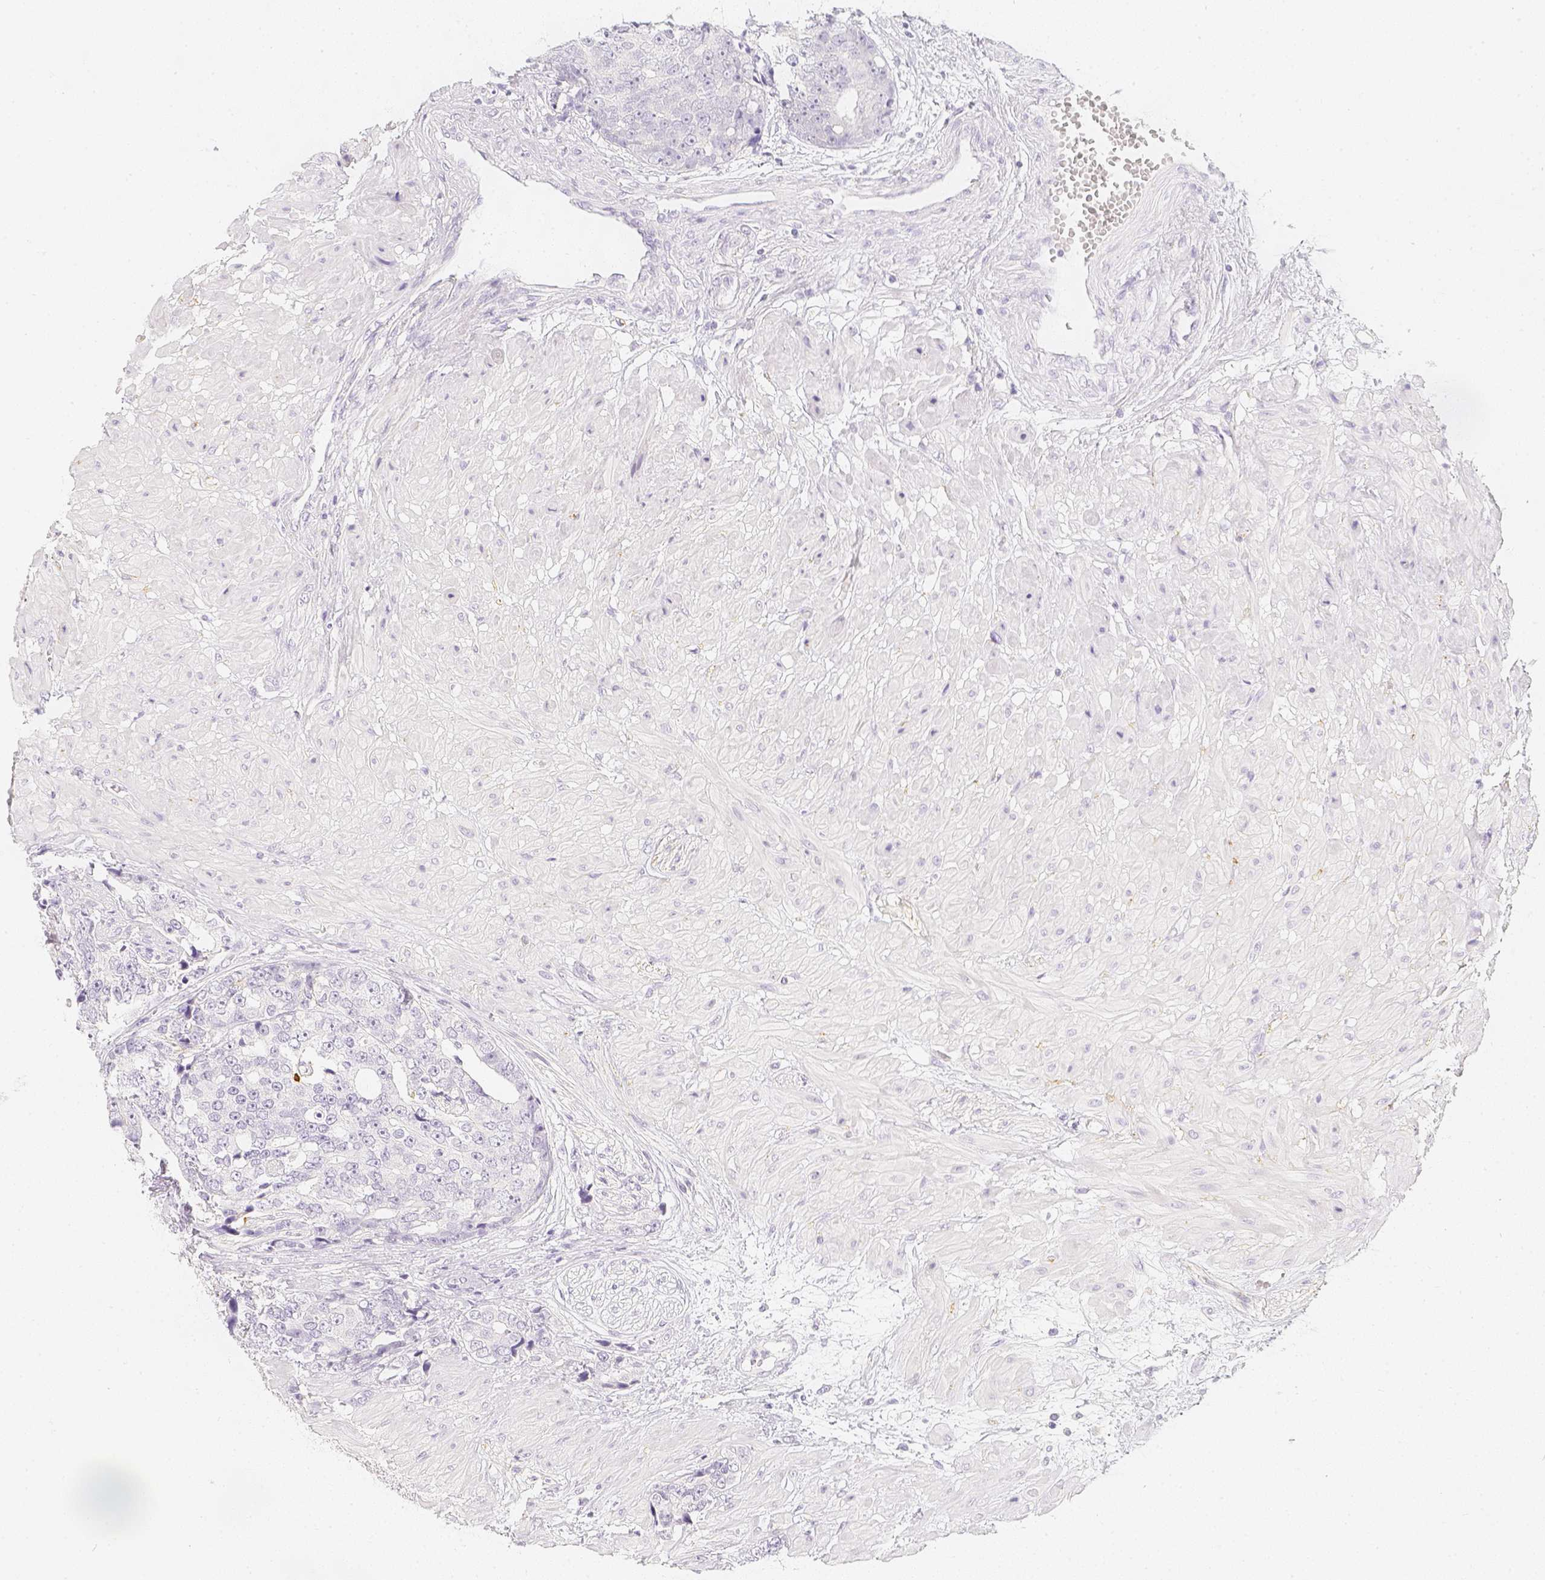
{"staining": {"intensity": "negative", "quantity": "none", "location": "none"}, "tissue": "prostate cancer", "cell_type": "Tumor cells", "image_type": "cancer", "snomed": [{"axis": "morphology", "description": "Adenocarcinoma, High grade"}, {"axis": "topography", "description": "Prostate"}], "caption": "Micrograph shows no protein expression in tumor cells of prostate cancer tissue.", "gene": "SLC18A1", "patient": {"sex": "male", "age": 71}}